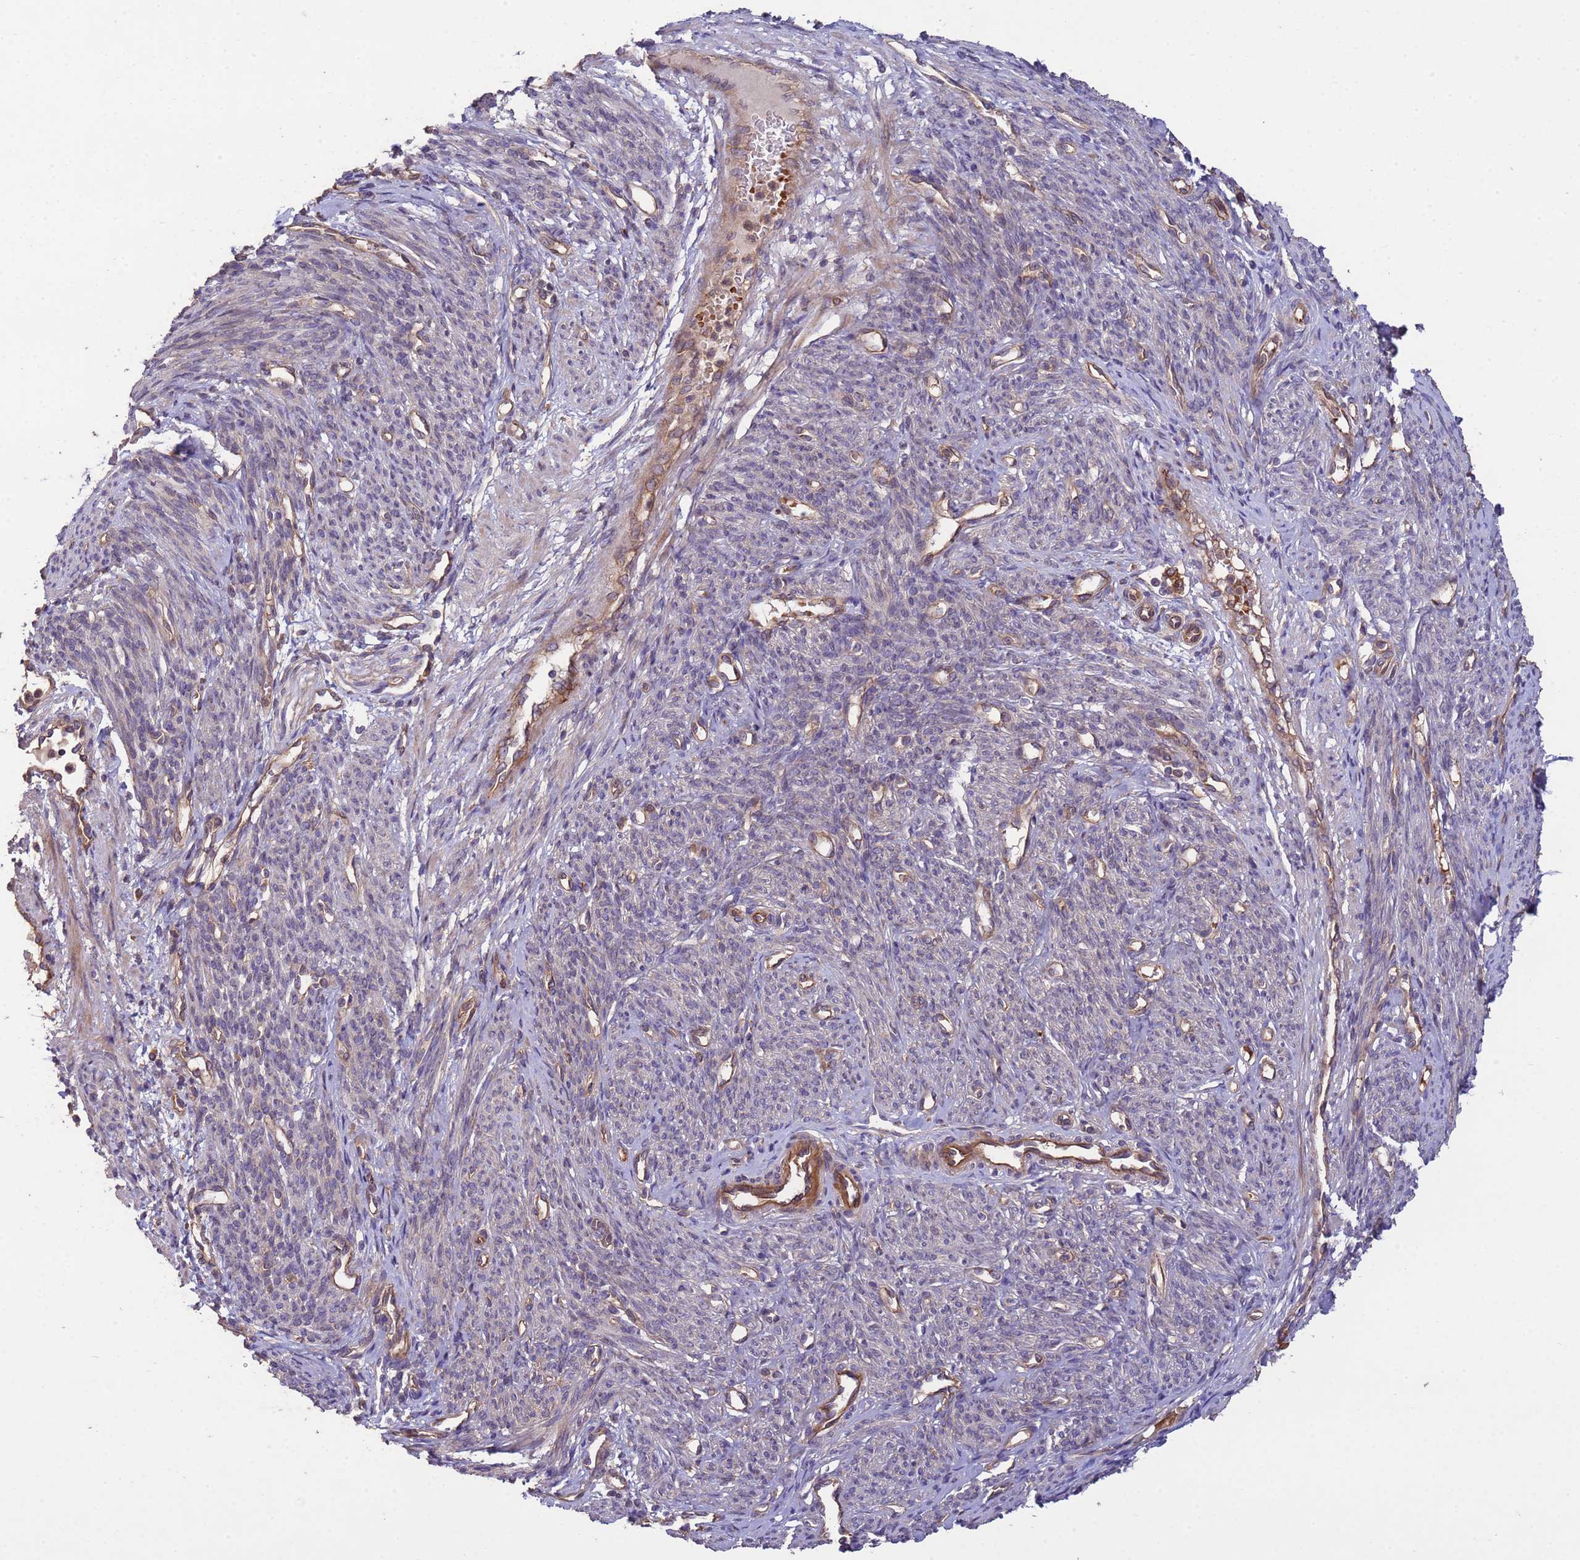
{"staining": {"intensity": "negative", "quantity": "none", "location": "none"}, "tissue": "endometrial cancer", "cell_type": "Tumor cells", "image_type": "cancer", "snomed": [{"axis": "morphology", "description": "Adenocarcinoma, NOS"}, {"axis": "topography", "description": "Endometrium"}], "caption": "Tumor cells show no significant protein staining in endometrial cancer (adenocarcinoma). (DAB immunohistochemistry with hematoxylin counter stain).", "gene": "RAB10", "patient": {"sex": "female", "age": 62}}